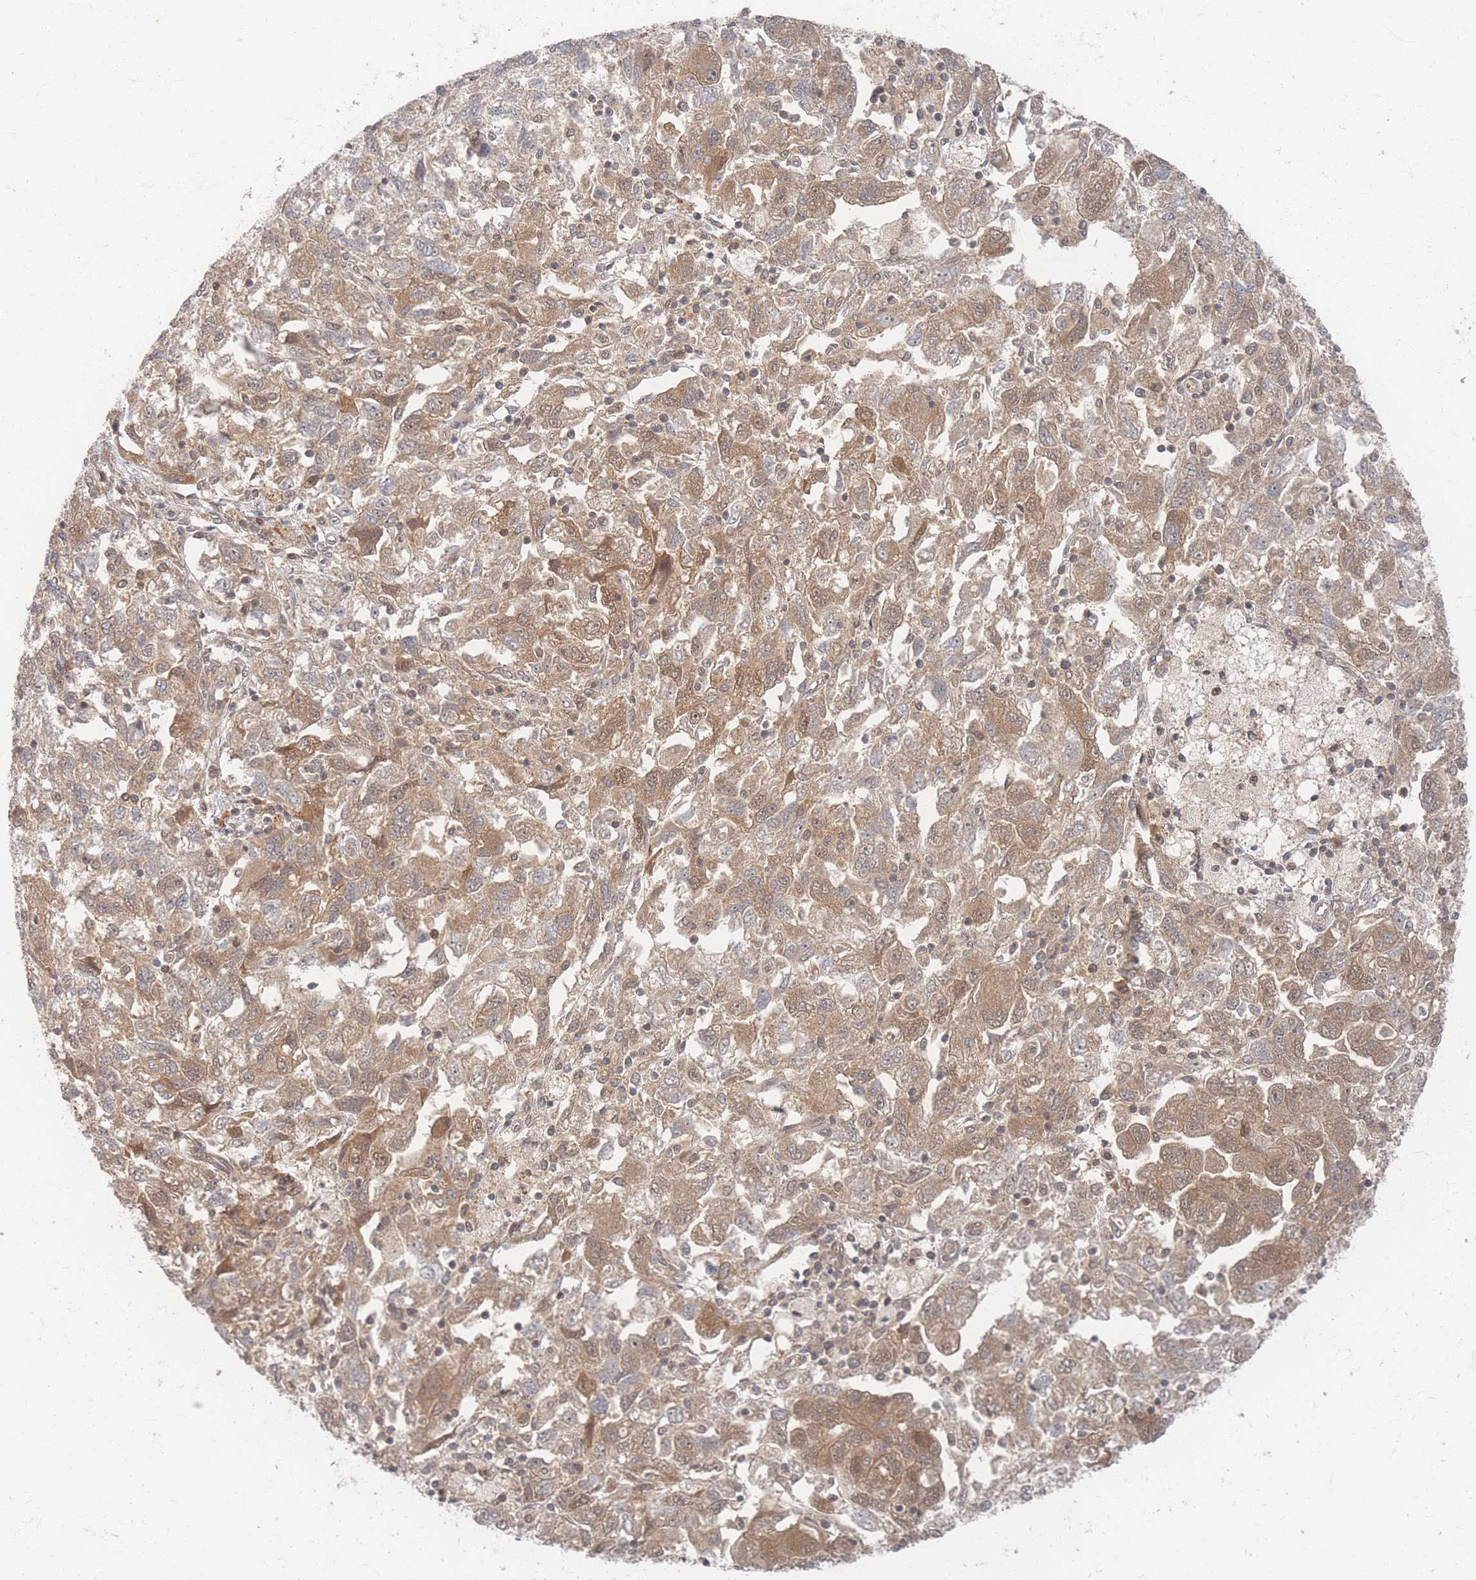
{"staining": {"intensity": "moderate", "quantity": ">75%", "location": "cytoplasmic/membranous"}, "tissue": "ovarian cancer", "cell_type": "Tumor cells", "image_type": "cancer", "snomed": [{"axis": "morphology", "description": "Carcinoma, NOS"}, {"axis": "morphology", "description": "Cystadenocarcinoma, serous, NOS"}, {"axis": "topography", "description": "Ovary"}], "caption": "Ovarian cancer (serous cystadenocarcinoma) stained for a protein displays moderate cytoplasmic/membranous positivity in tumor cells. (brown staining indicates protein expression, while blue staining denotes nuclei).", "gene": "PSMD9", "patient": {"sex": "female", "age": 69}}